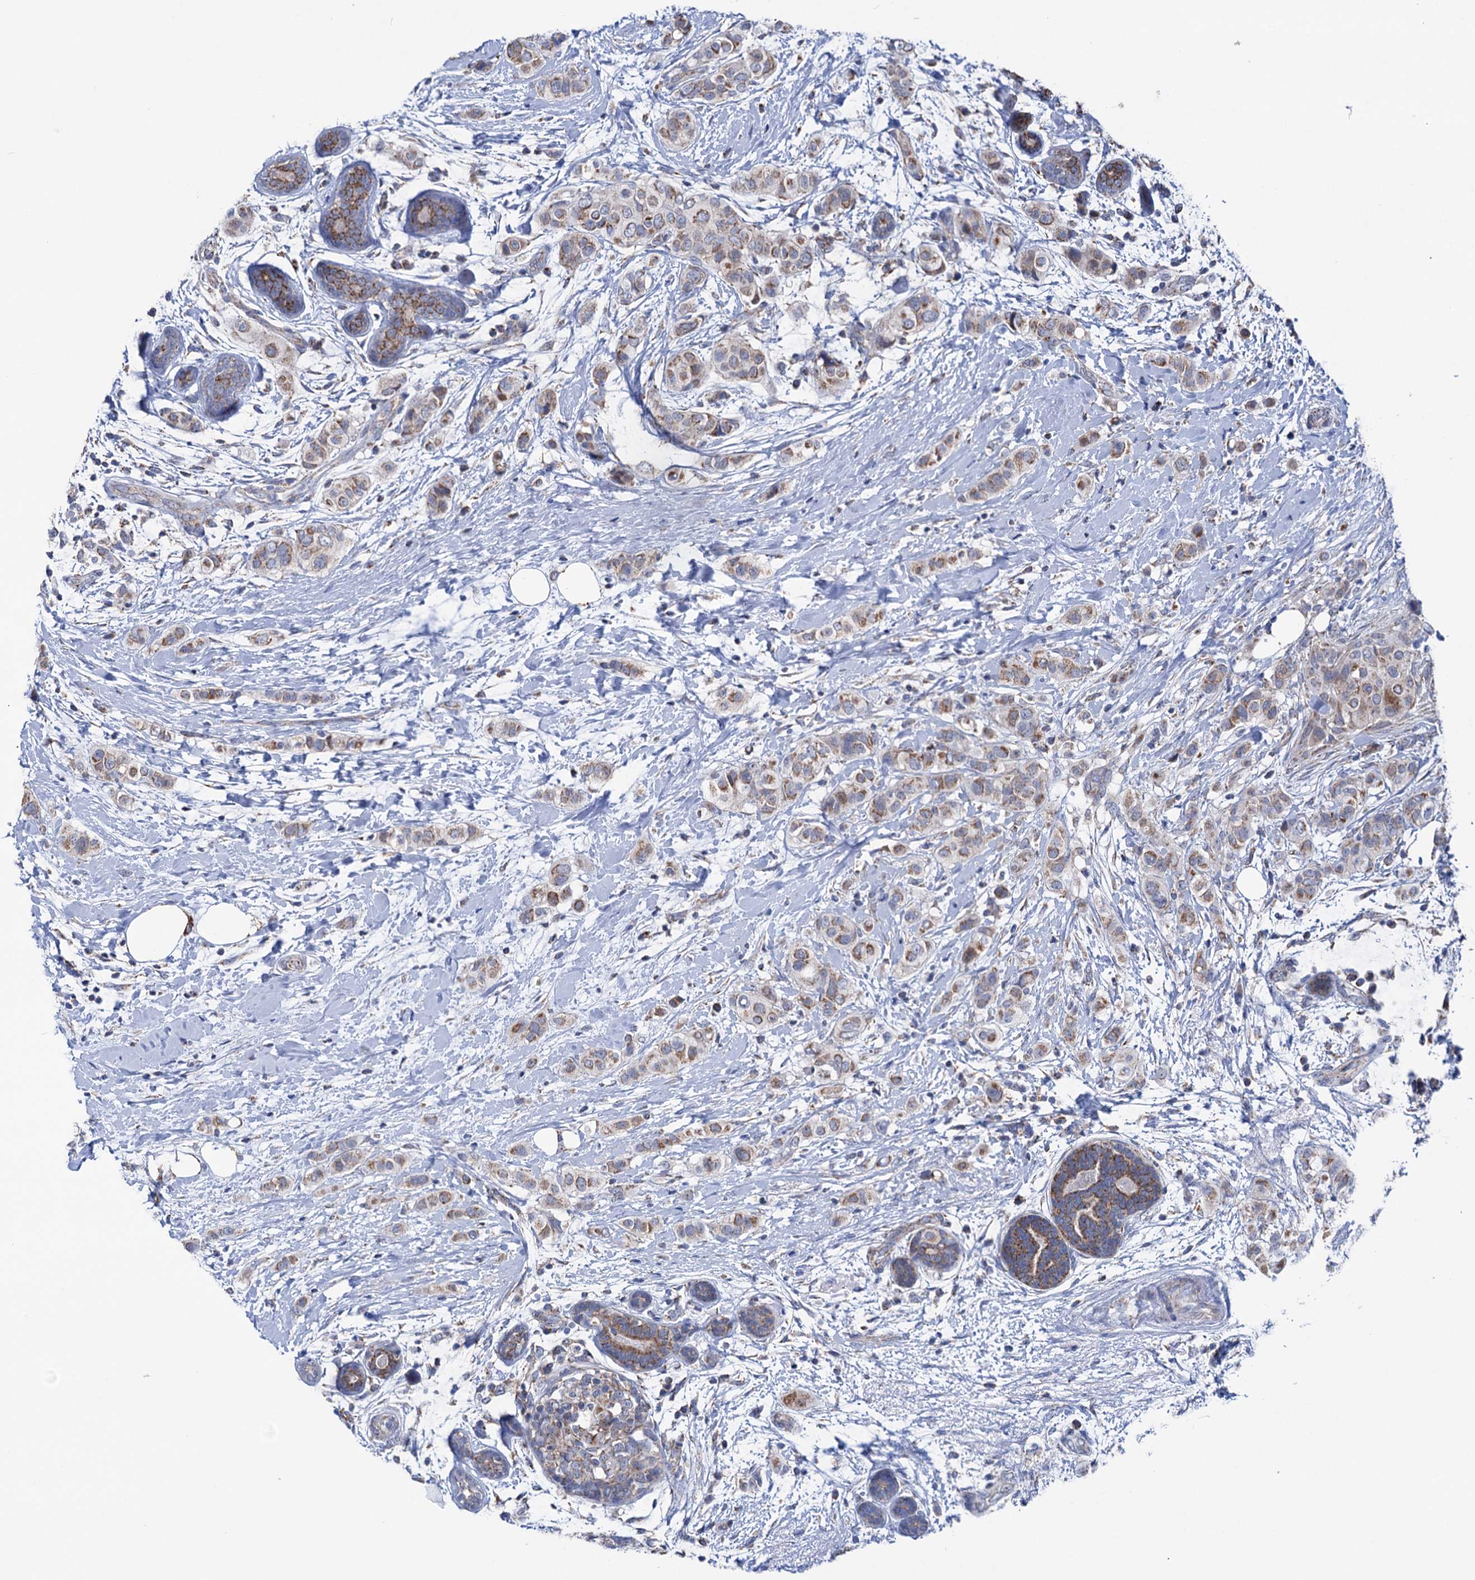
{"staining": {"intensity": "moderate", "quantity": ">75%", "location": "cytoplasmic/membranous"}, "tissue": "breast cancer", "cell_type": "Tumor cells", "image_type": "cancer", "snomed": [{"axis": "morphology", "description": "Lobular carcinoma"}, {"axis": "topography", "description": "Breast"}], "caption": "Protein analysis of breast cancer tissue reveals moderate cytoplasmic/membranous positivity in approximately >75% of tumor cells.", "gene": "SUCLA2", "patient": {"sex": "female", "age": 51}}